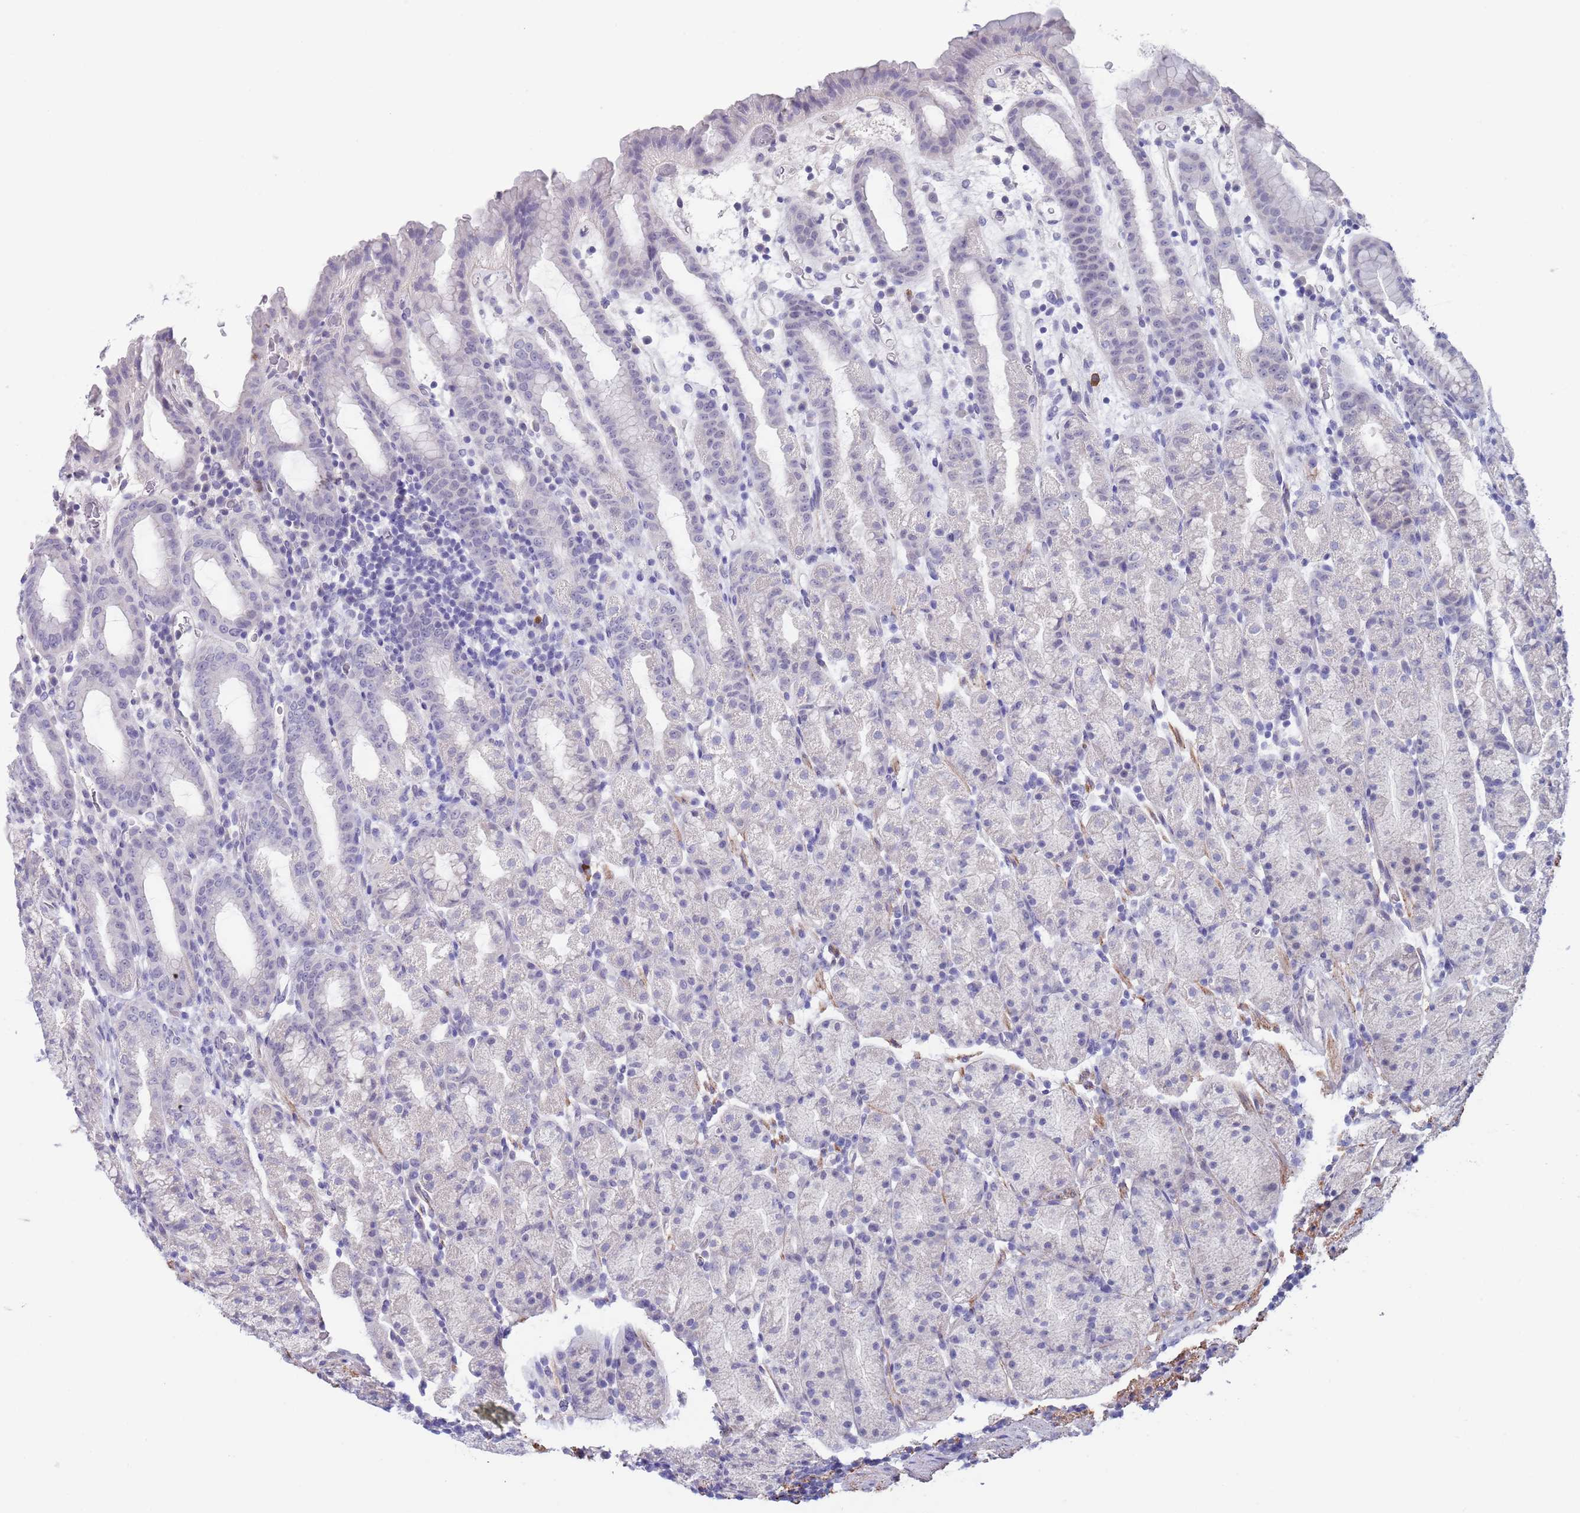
{"staining": {"intensity": "negative", "quantity": "none", "location": "none"}, "tissue": "stomach", "cell_type": "Glandular cells", "image_type": "normal", "snomed": [{"axis": "morphology", "description": "Normal tissue, NOS"}, {"axis": "topography", "description": "Stomach, upper"}, {"axis": "topography", "description": "Stomach, lower"}, {"axis": "topography", "description": "Small intestine"}], "caption": "Immunohistochemical staining of unremarkable human stomach exhibits no significant positivity in glandular cells.", "gene": "RNF169", "patient": {"sex": "male", "age": 68}}